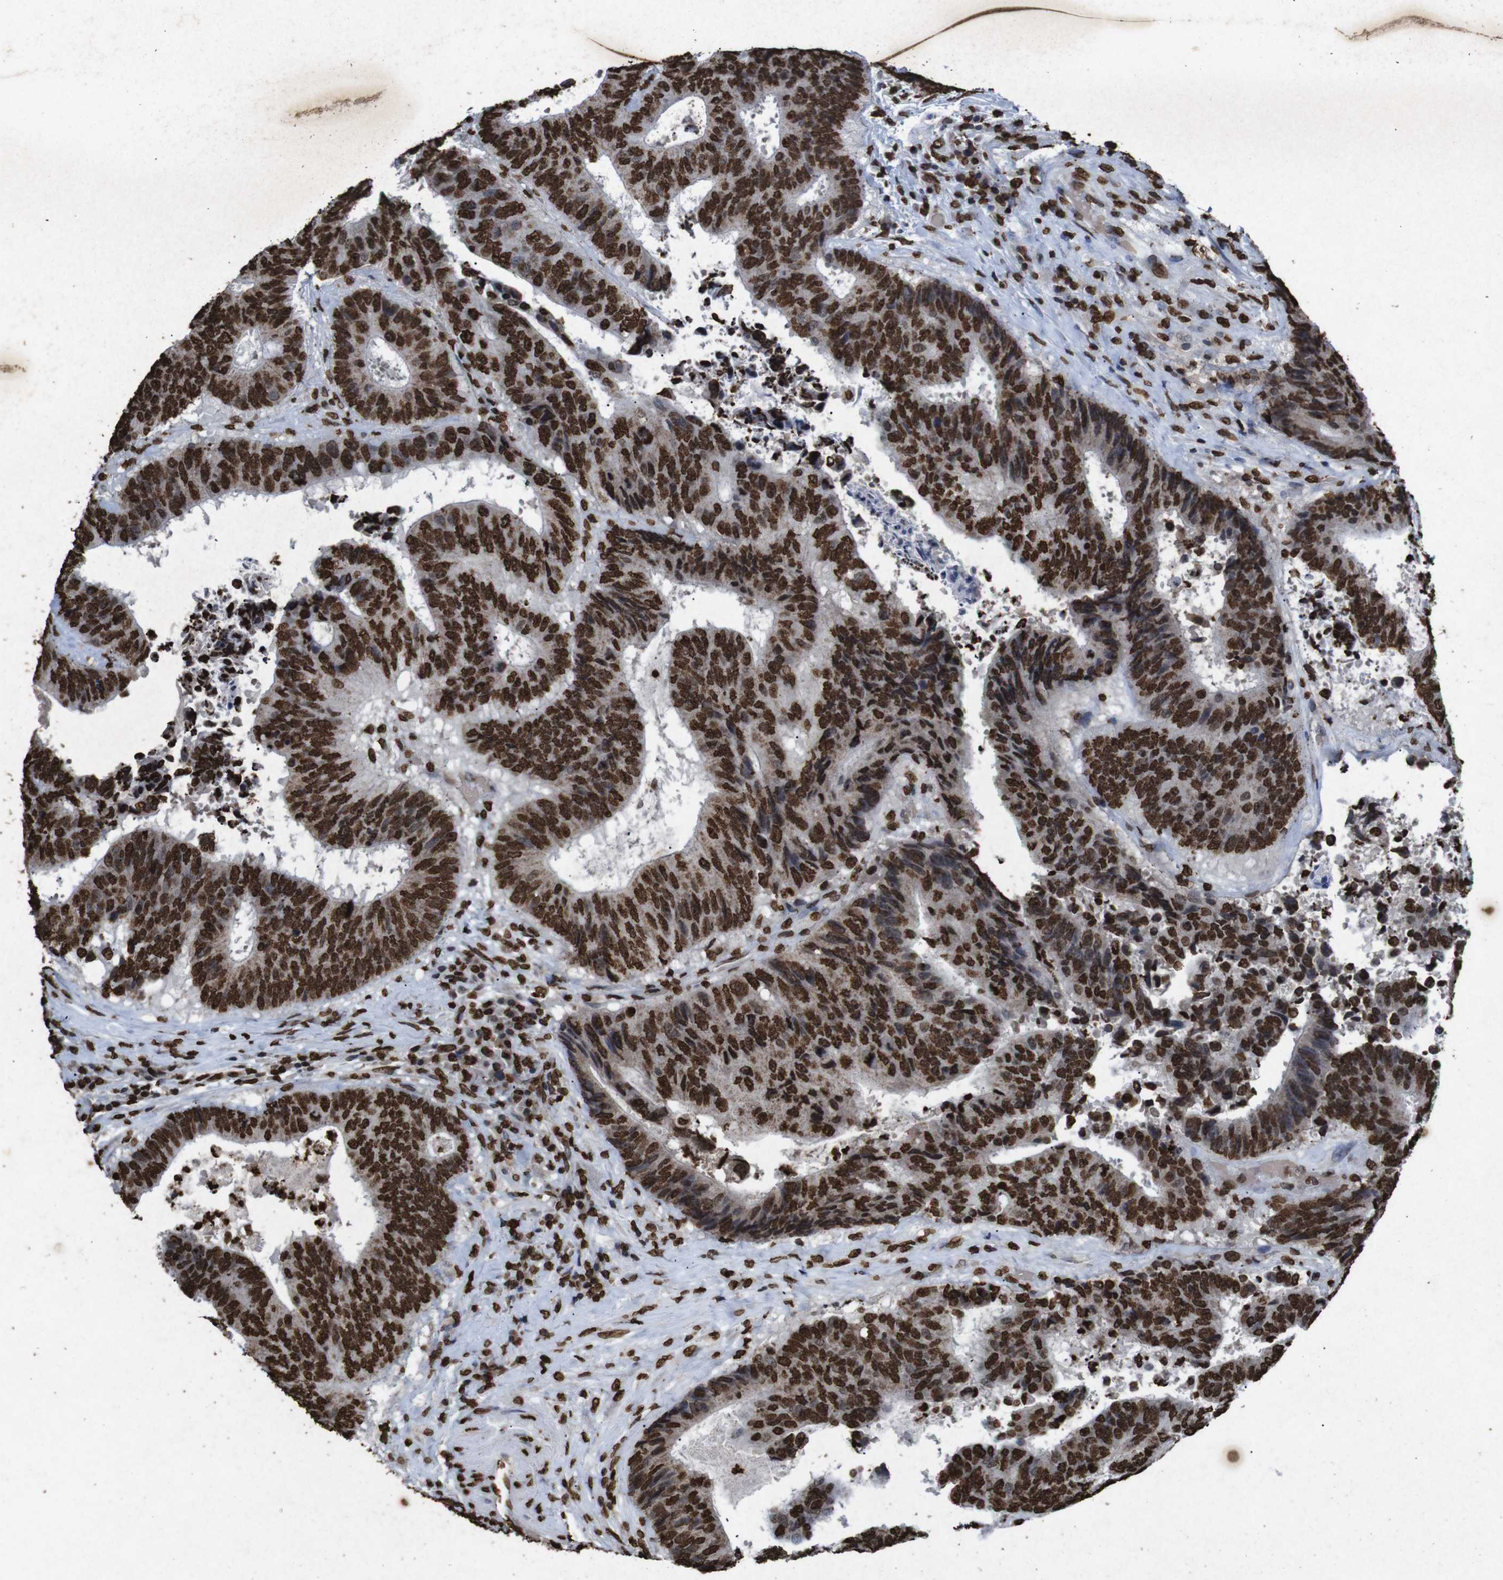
{"staining": {"intensity": "strong", "quantity": ">75%", "location": "nuclear"}, "tissue": "colorectal cancer", "cell_type": "Tumor cells", "image_type": "cancer", "snomed": [{"axis": "morphology", "description": "Adenocarcinoma, NOS"}, {"axis": "topography", "description": "Rectum"}], "caption": "Strong nuclear expression is seen in about >75% of tumor cells in colorectal cancer. The staining was performed using DAB (3,3'-diaminobenzidine) to visualize the protein expression in brown, while the nuclei were stained in blue with hematoxylin (Magnification: 20x).", "gene": "MDM2", "patient": {"sex": "male", "age": 72}}